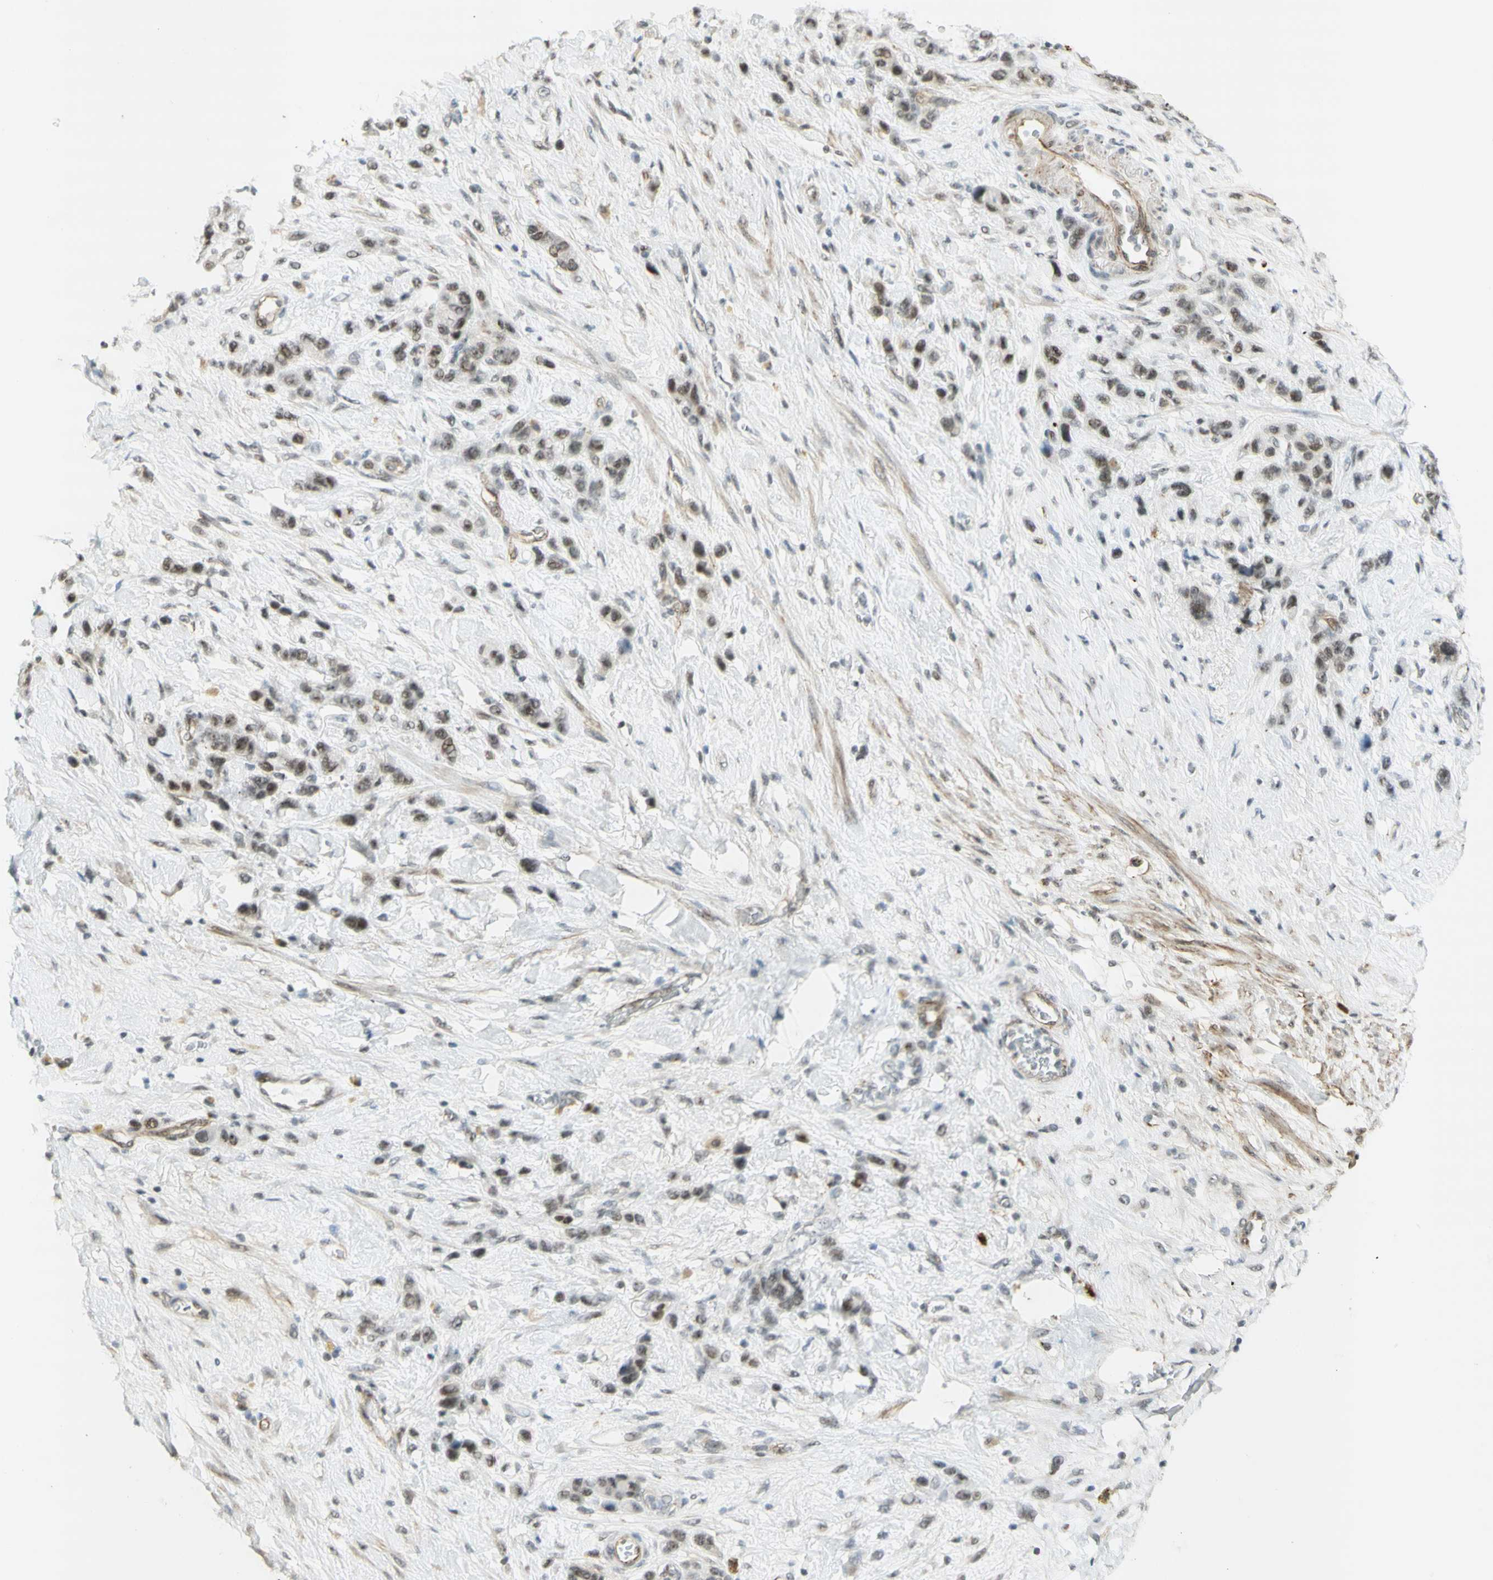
{"staining": {"intensity": "moderate", "quantity": ">75%", "location": "nuclear"}, "tissue": "stomach cancer", "cell_type": "Tumor cells", "image_type": "cancer", "snomed": [{"axis": "morphology", "description": "Adenocarcinoma, NOS"}, {"axis": "morphology", "description": "Adenocarcinoma, High grade"}, {"axis": "topography", "description": "Stomach, upper"}, {"axis": "topography", "description": "Stomach, lower"}], "caption": "Immunohistochemistry (IHC) histopathology image of neoplastic tissue: human stomach cancer stained using immunohistochemistry demonstrates medium levels of moderate protein expression localized specifically in the nuclear of tumor cells, appearing as a nuclear brown color.", "gene": "IRF1", "patient": {"sex": "female", "age": 65}}